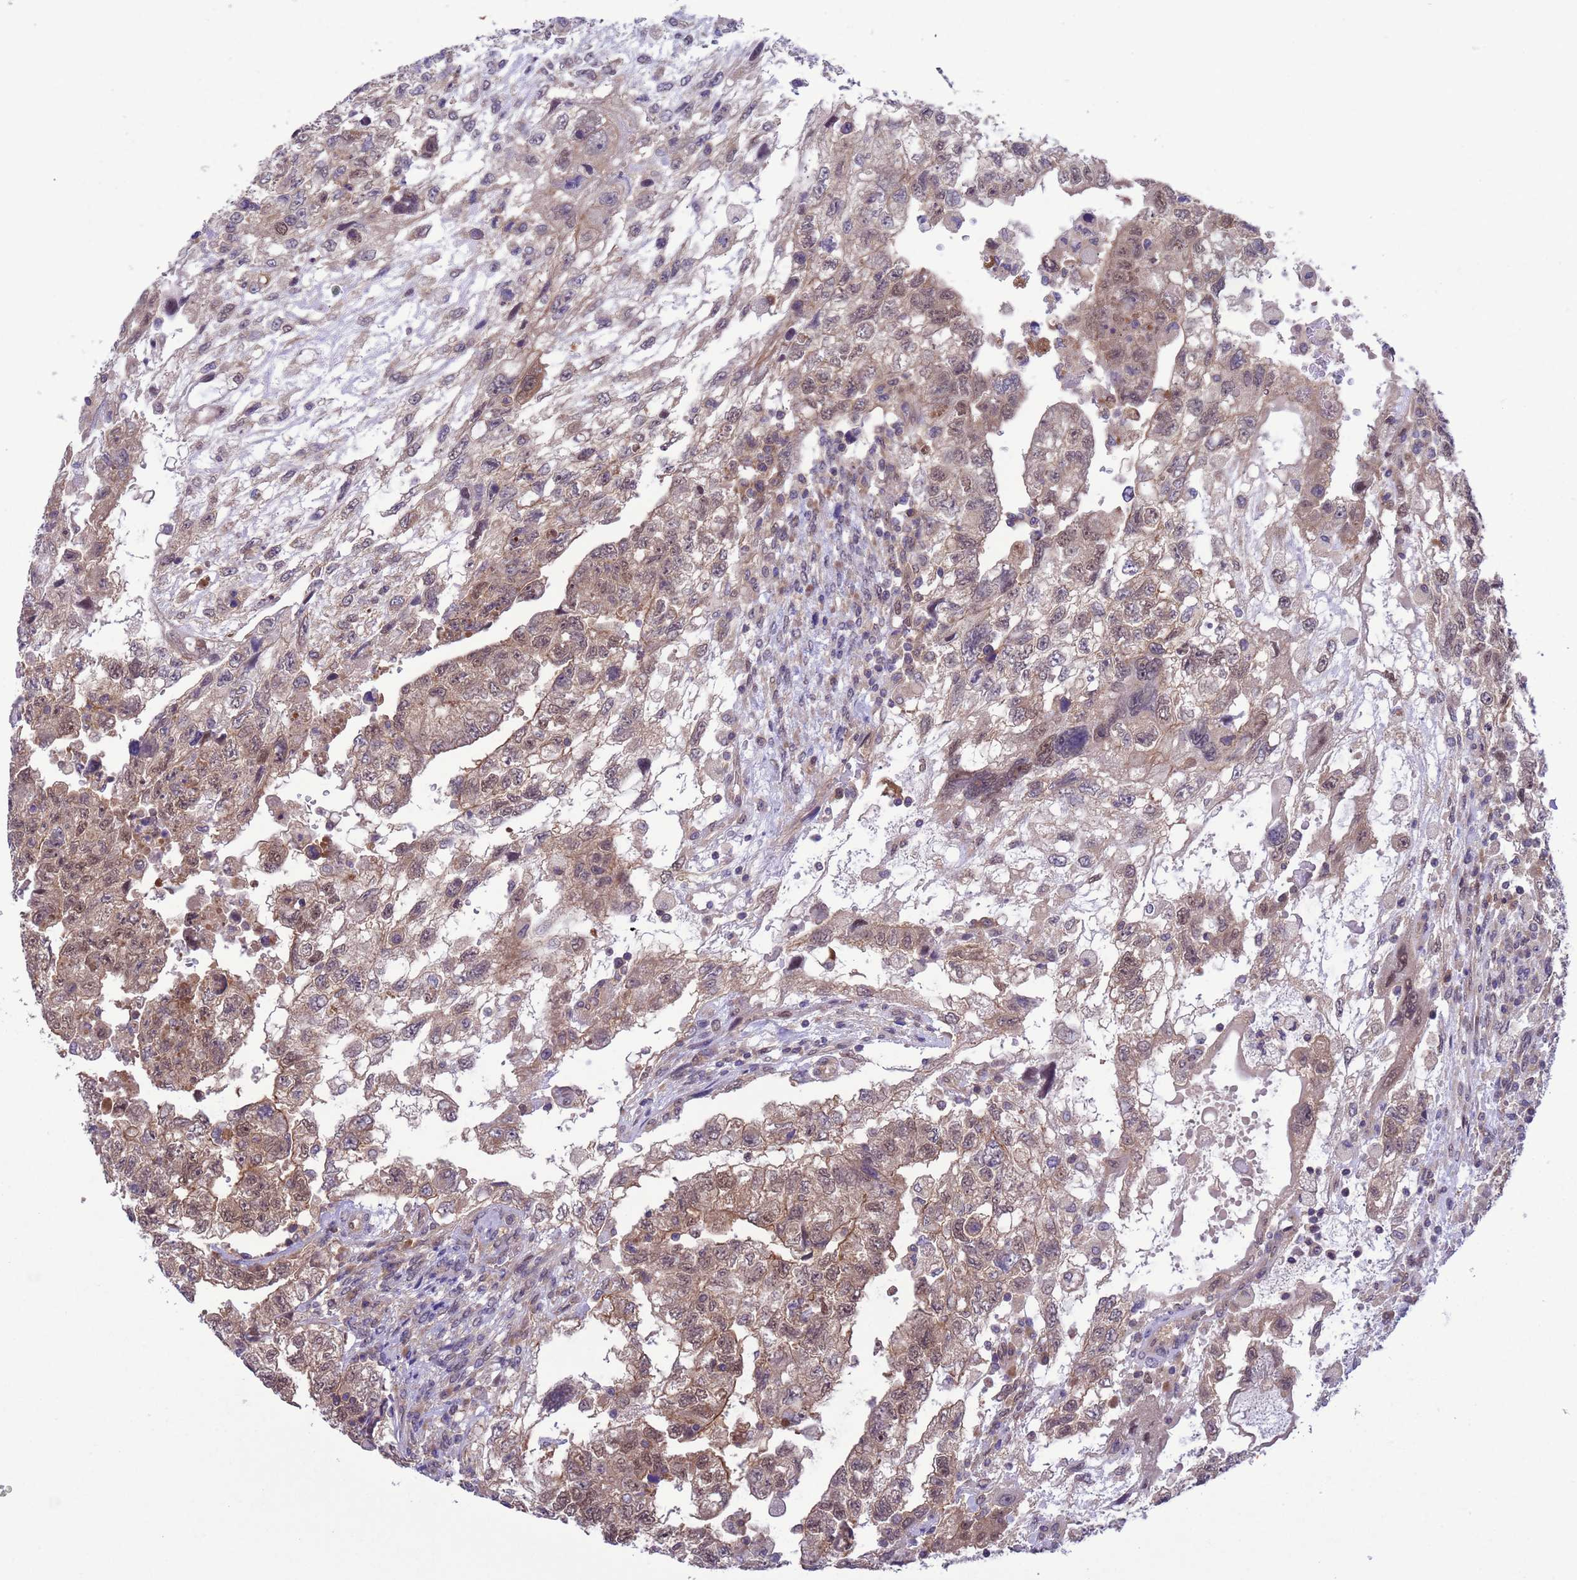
{"staining": {"intensity": "moderate", "quantity": ">75%", "location": "cytoplasmic/membranous,nuclear"}, "tissue": "testis cancer", "cell_type": "Tumor cells", "image_type": "cancer", "snomed": [{"axis": "morphology", "description": "Carcinoma, Embryonal, NOS"}, {"axis": "topography", "description": "Testis"}], "caption": "The immunohistochemical stain shows moderate cytoplasmic/membranous and nuclear expression in tumor cells of embryonal carcinoma (testis) tissue.", "gene": "ZNF461", "patient": {"sex": "male", "age": 36}}